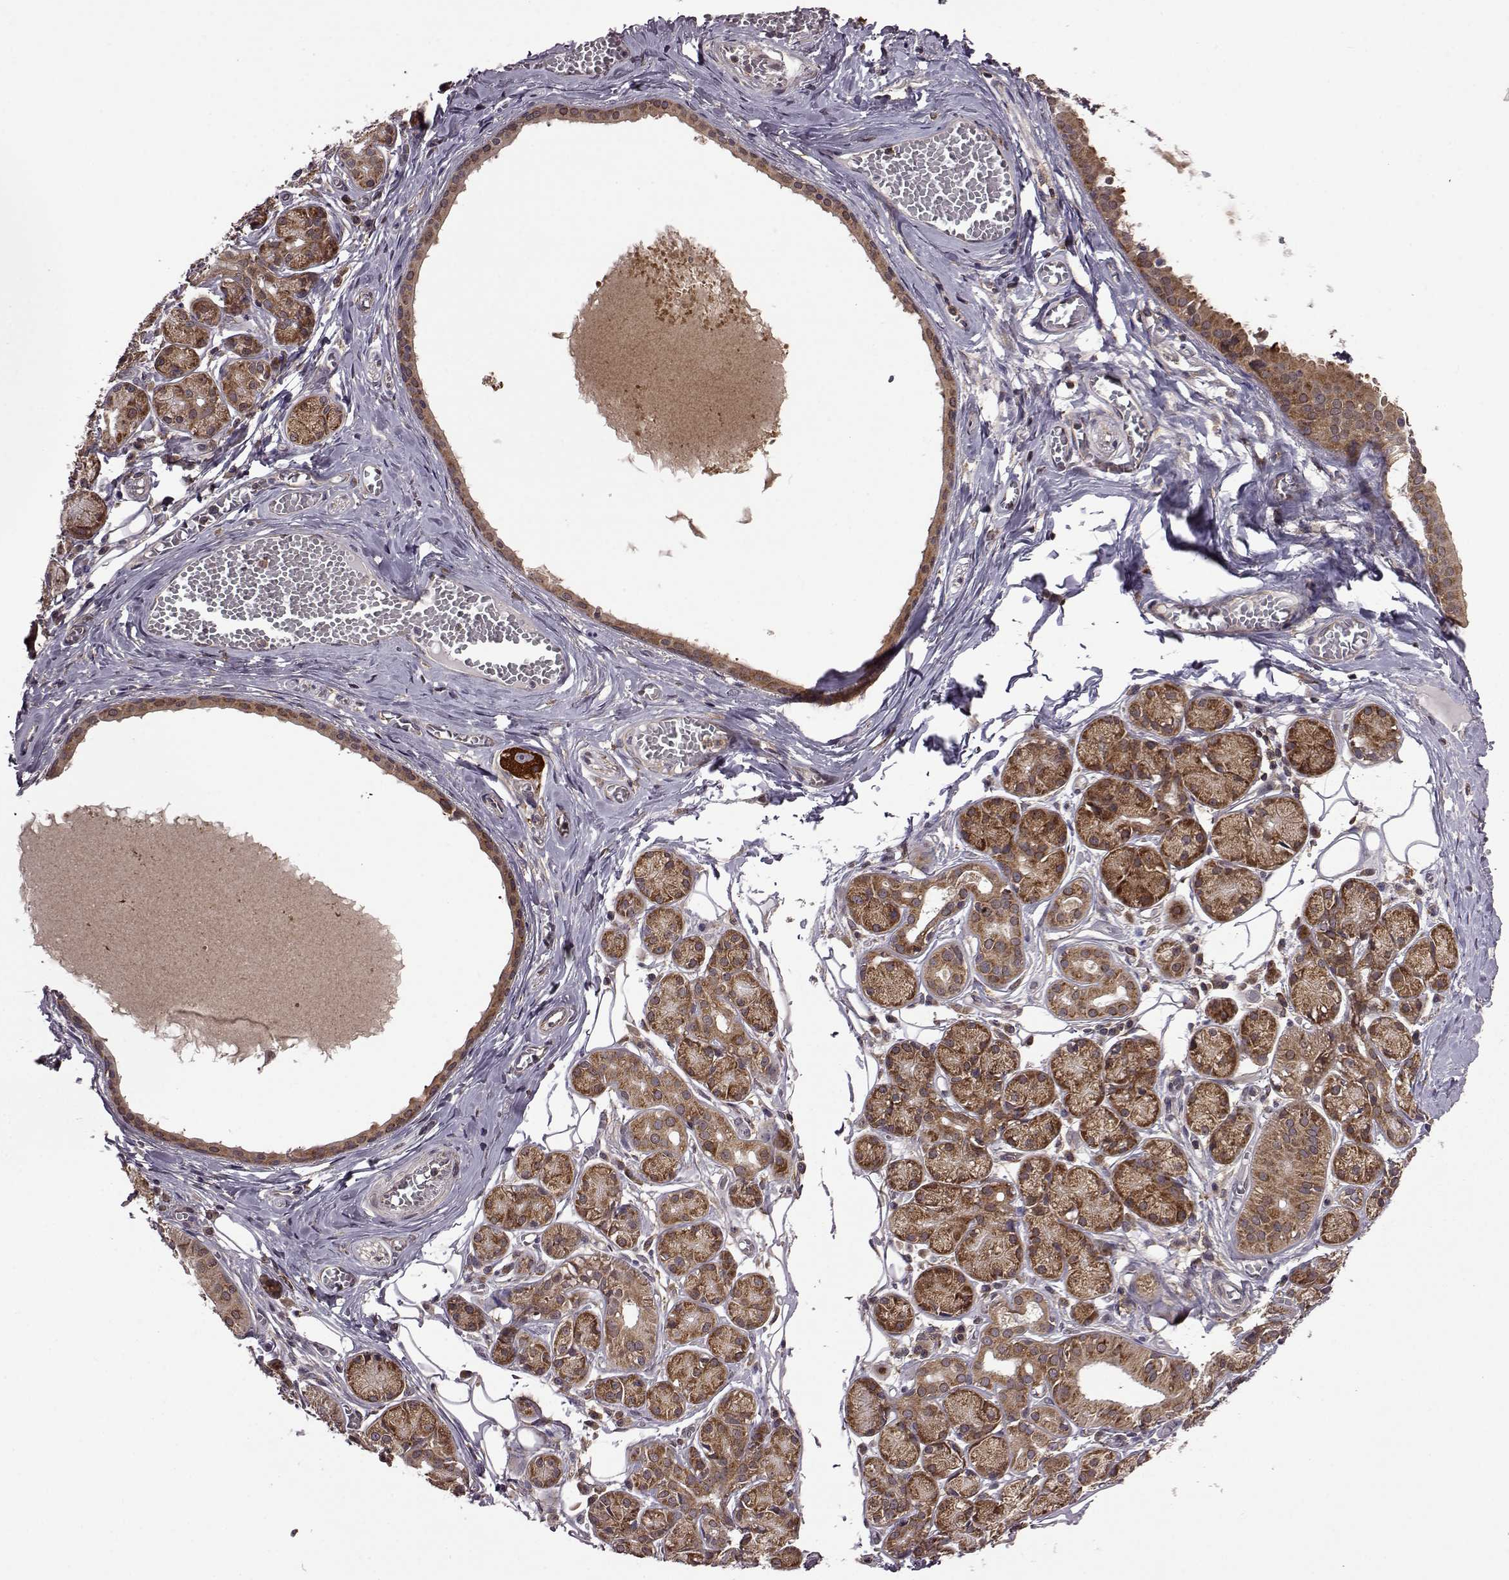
{"staining": {"intensity": "strong", "quantity": ">75%", "location": "cytoplasmic/membranous"}, "tissue": "salivary gland", "cell_type": "Glandular cells", "image_type": "normal", "snomed": [{"axis": "morphology", "description": "Normal tissue, NOS"}, {"axis": "topography", "description": "Salivary gland"}, {"axis": "topography", "description": "Peripheral nerve tissue"}], "caption": "Immunohistochemistry (IHC) of normal human salivary gland exhibits high levels of strong cytoplasmic/membranous staining in about >75% of glandular cells.", "gene": "URI1", "patient": {"sex": "male", "age": 71}}